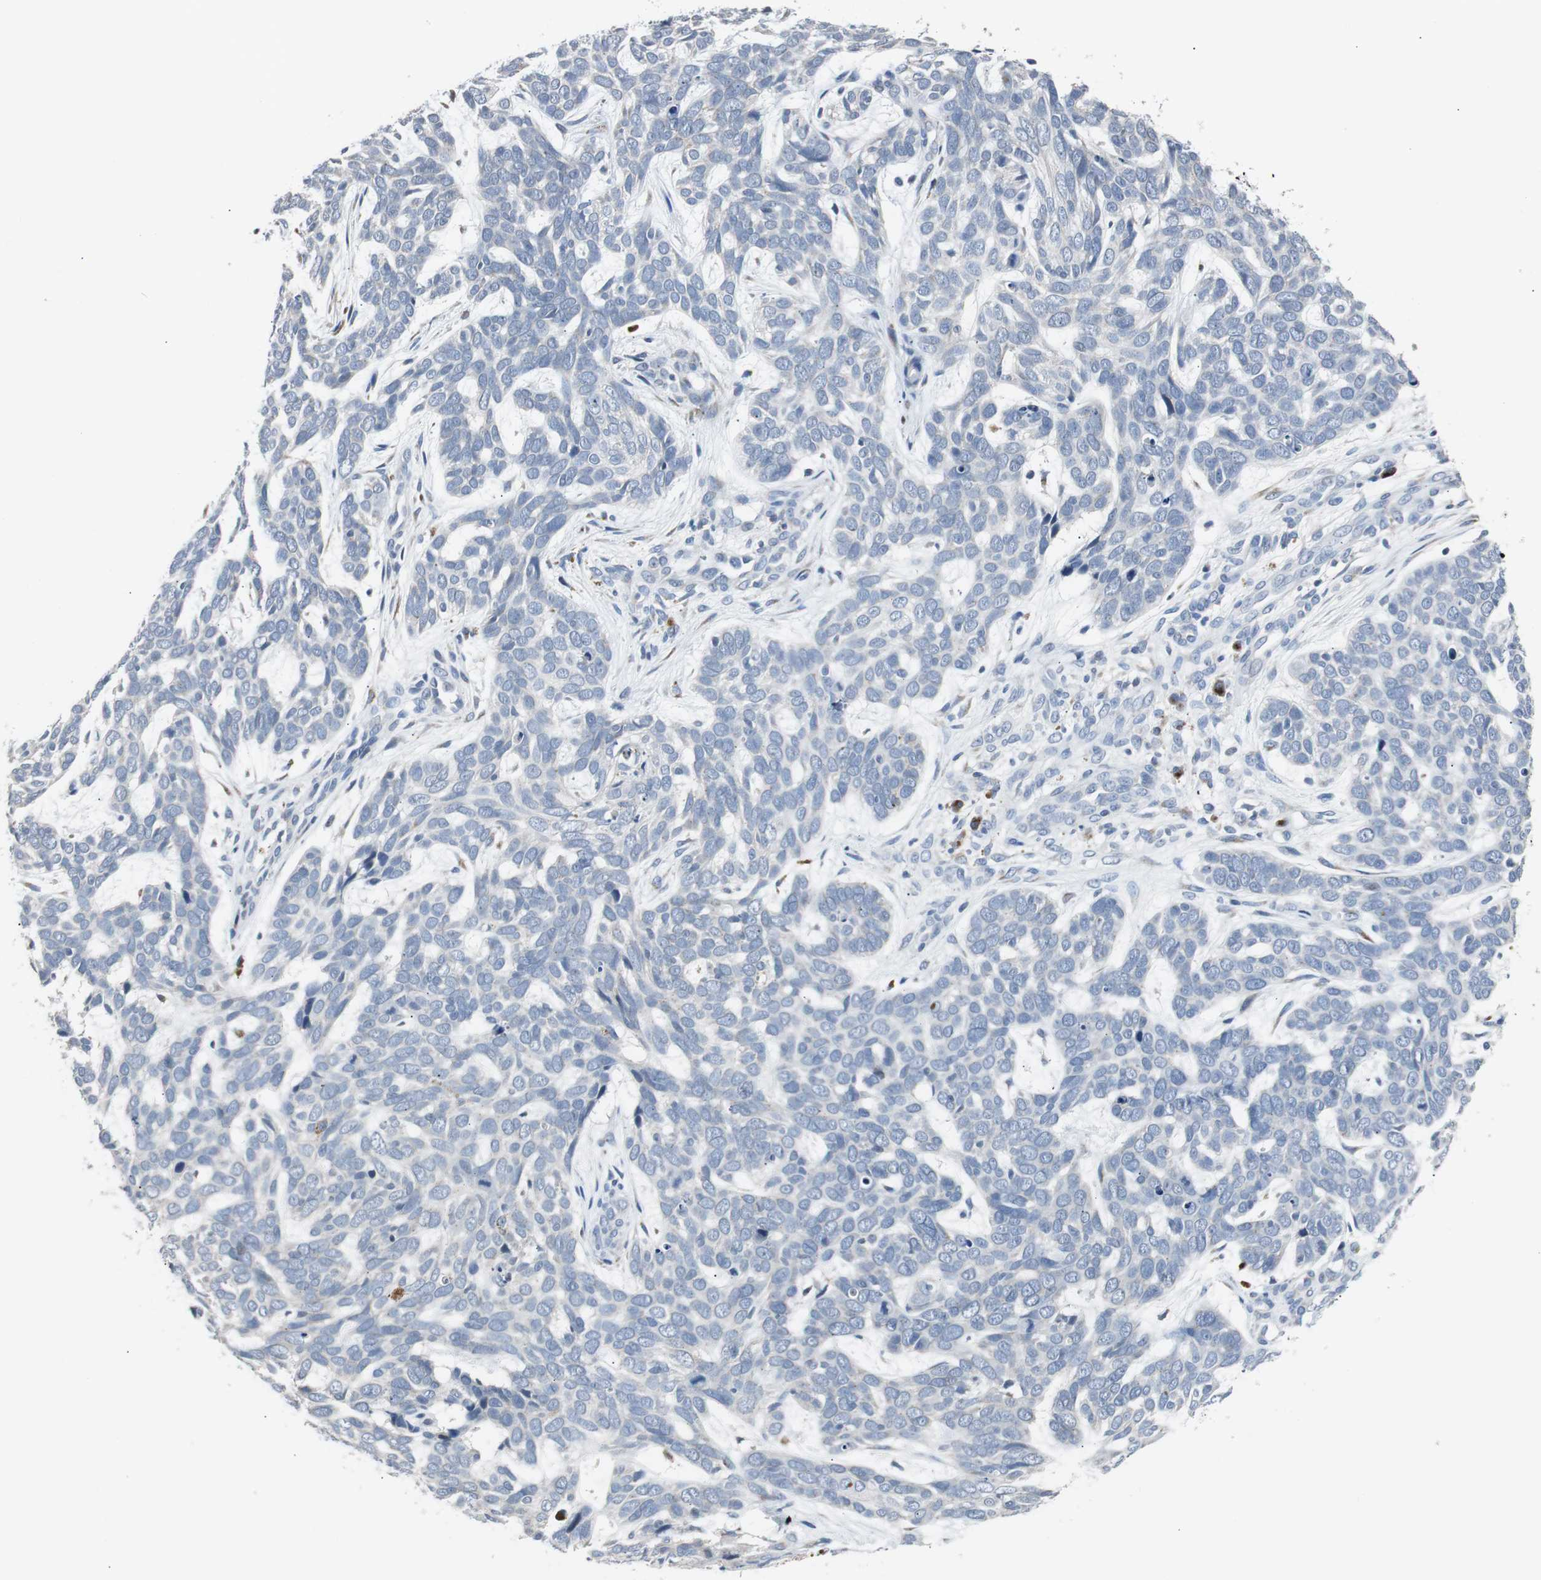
{"staining": {"intensity": "negative", "quantity": "none", "location": "none"}, "tissue": "skin cancer", "cell_type": "Tumor cells", "image_type": "cancer", "snomed": [{"axis": "morphology", "description": "Basal cell carcinoma"}, {"axis": "topography", "description": "Skin"}], "caption": "IHC micrograph of neoplastic tissue: skin cancer (basal cell carcinoma) stained with DAB displays no significant protein positivity in tumor cells.", "gene": "SOX30", "patient": {"sex": "male", "age": 87}}